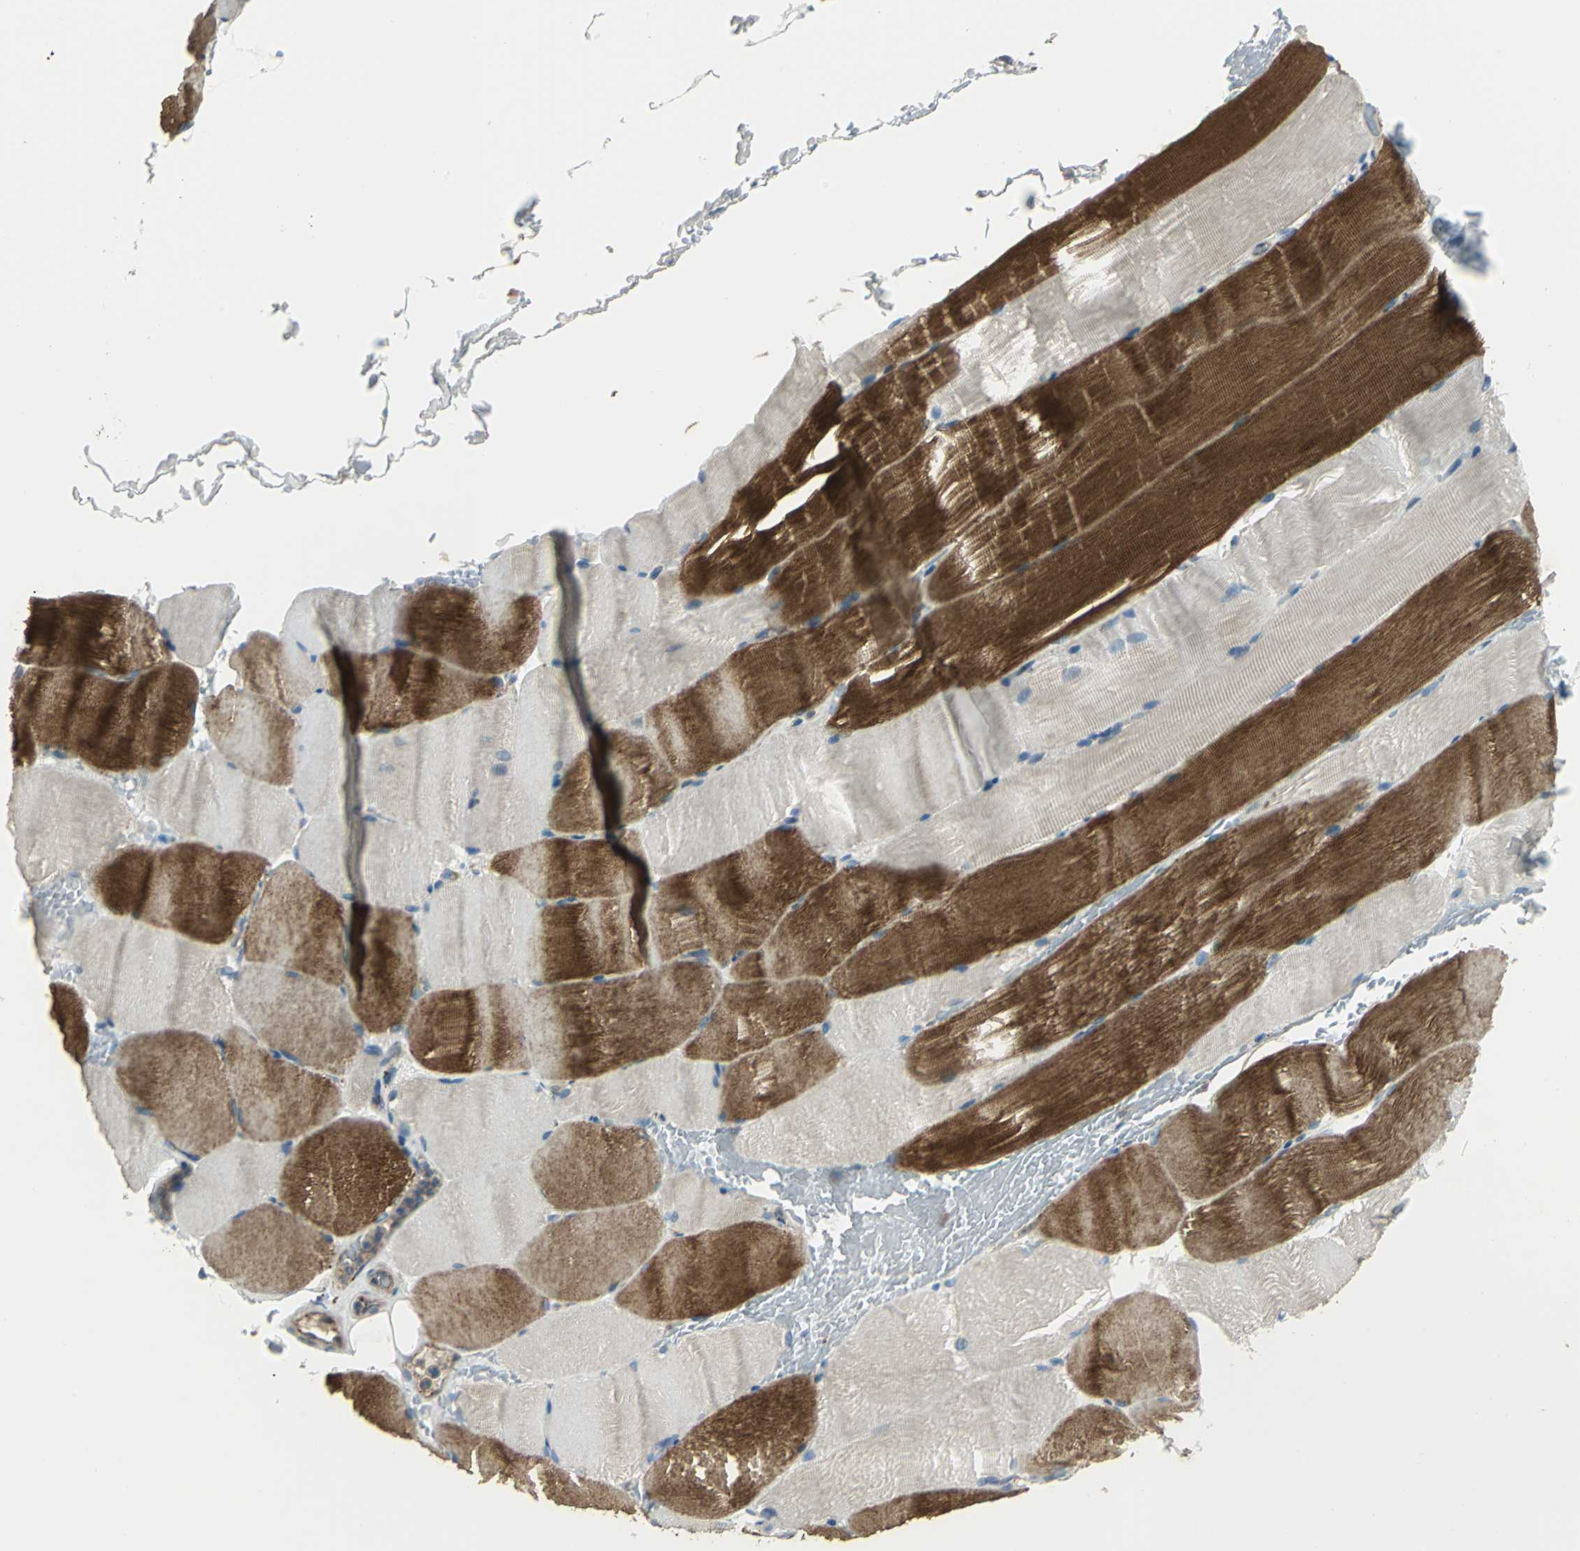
{"staining": {"intensity": "strong", "quantity": "25%-75%", "location": "cytoplasmic/membranous"}, "tissue": "skeletal muscle", "cell_type": "Myocytes", "image_type": "normal", "snomed": [{"axis": "morphology", "description": "Normal tissue, NOS"}, {"axis": "topography", "description": "Skeletal muscle"}, {"axis": "topography", "description": "Parathyroid gland"}], "caption": "Immunohistochemistry (IHC) of normal skeletal muscle demonstrates high levels of strong cytoplasmic/membranous positivity in approximately 25%-75% of myocytes. (Brightfield microscopy of DAB IHC at high magnification).", "gene": "RAPGEF1", "patient": {"sex": "female", "age": 37}}